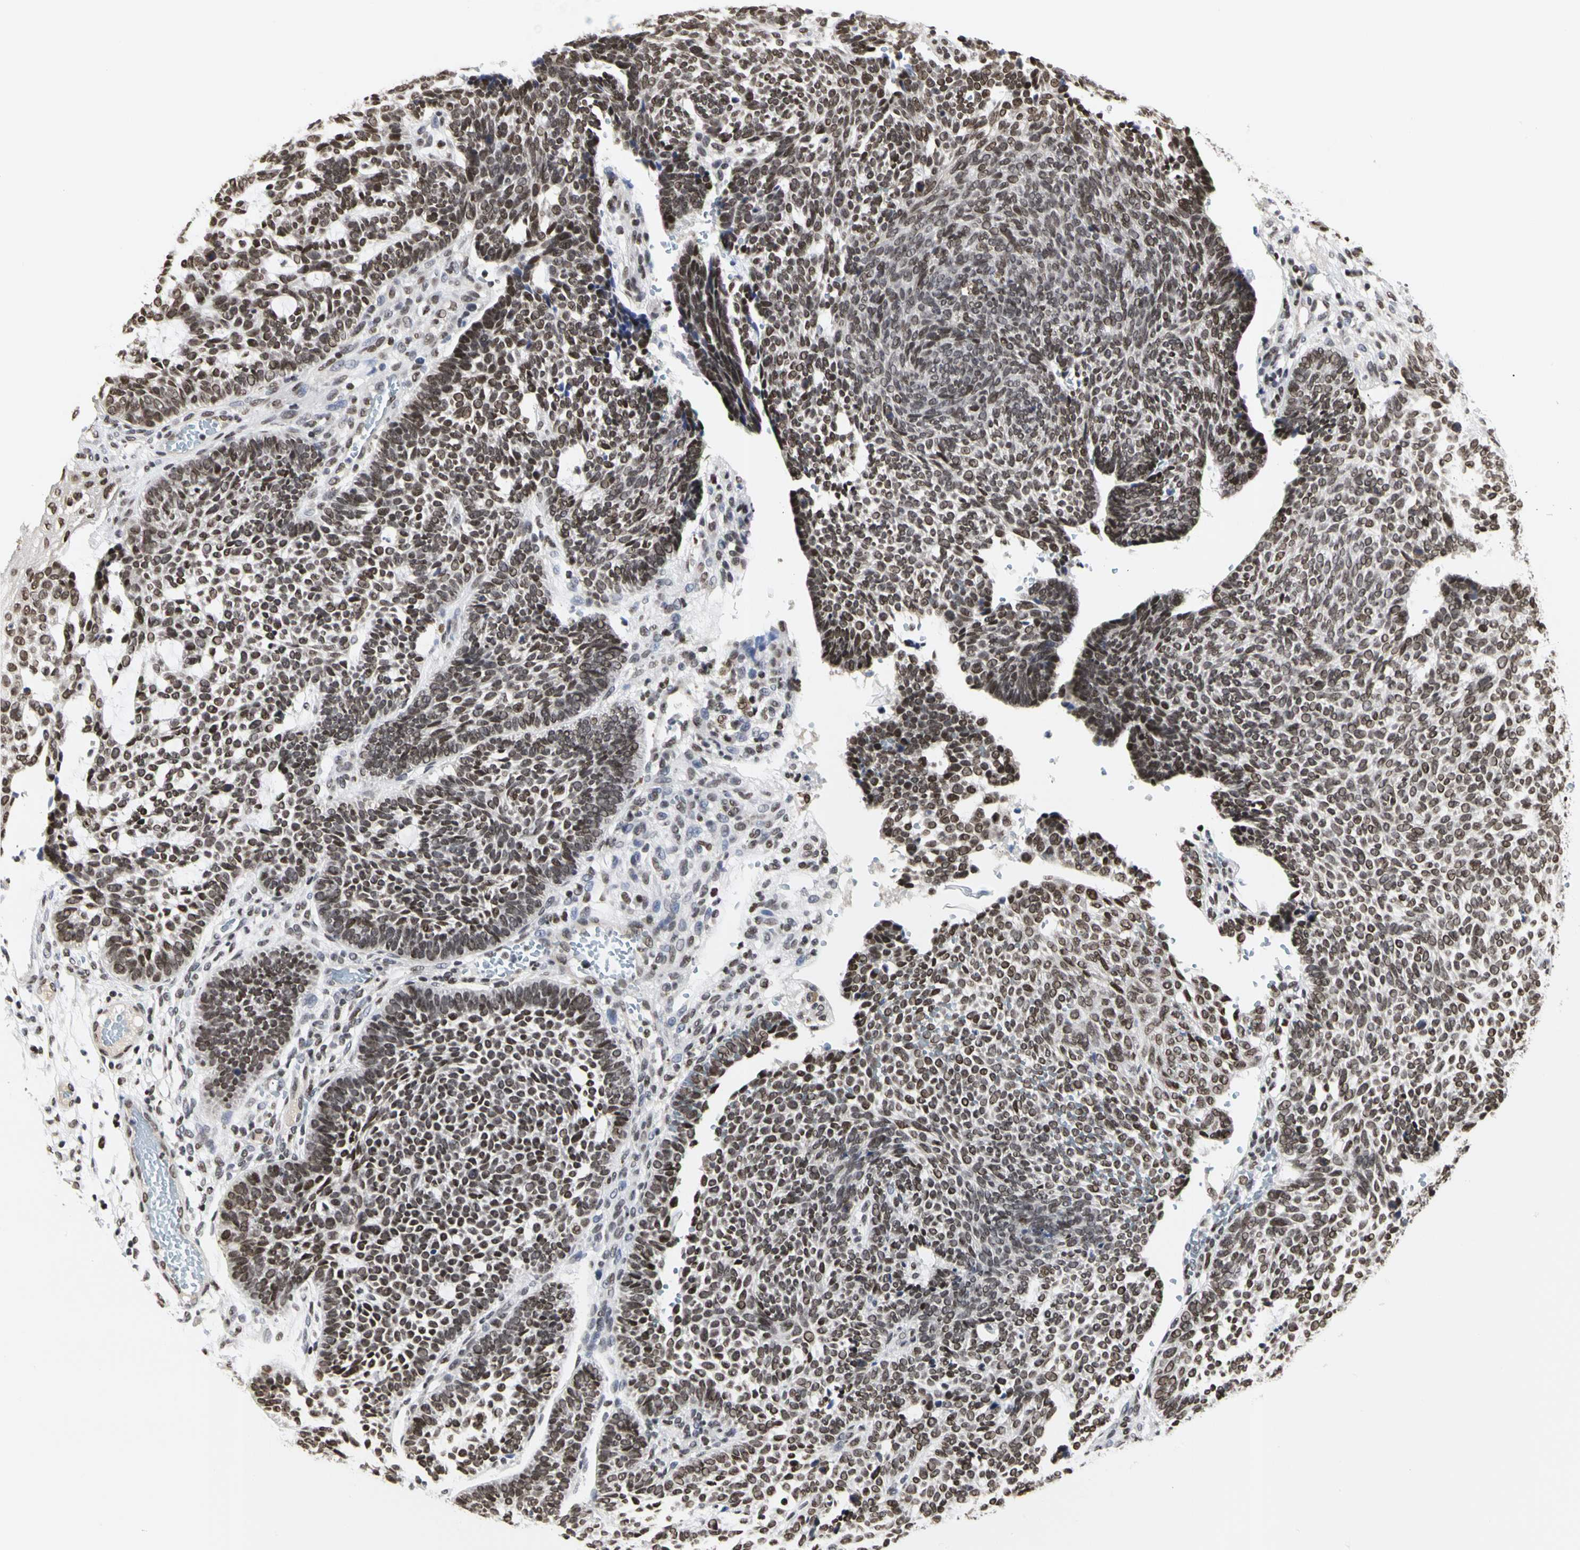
{"staining": {"intensity": "moderate", "quantity": ">75%", "location": "nuclear"}, "tissue": "skin cancer", "cell_type": "Tumor cells", "image_type": "cancer", "snomed": [{"axis": "morphology", "description": "Normal tissue, NOS"}, {"axis": "morphology", "description": "Basal cell carcinoma"}, {"axis": "topography", "description": "Skin"}], "caption": "The immunohistochemical stain labels moderate nuclear staining in tumor cells of basal cell carcinoma (skin) tissue.", "gene": "PRMT3", "patient": {"sex": "male", "age": 87}}